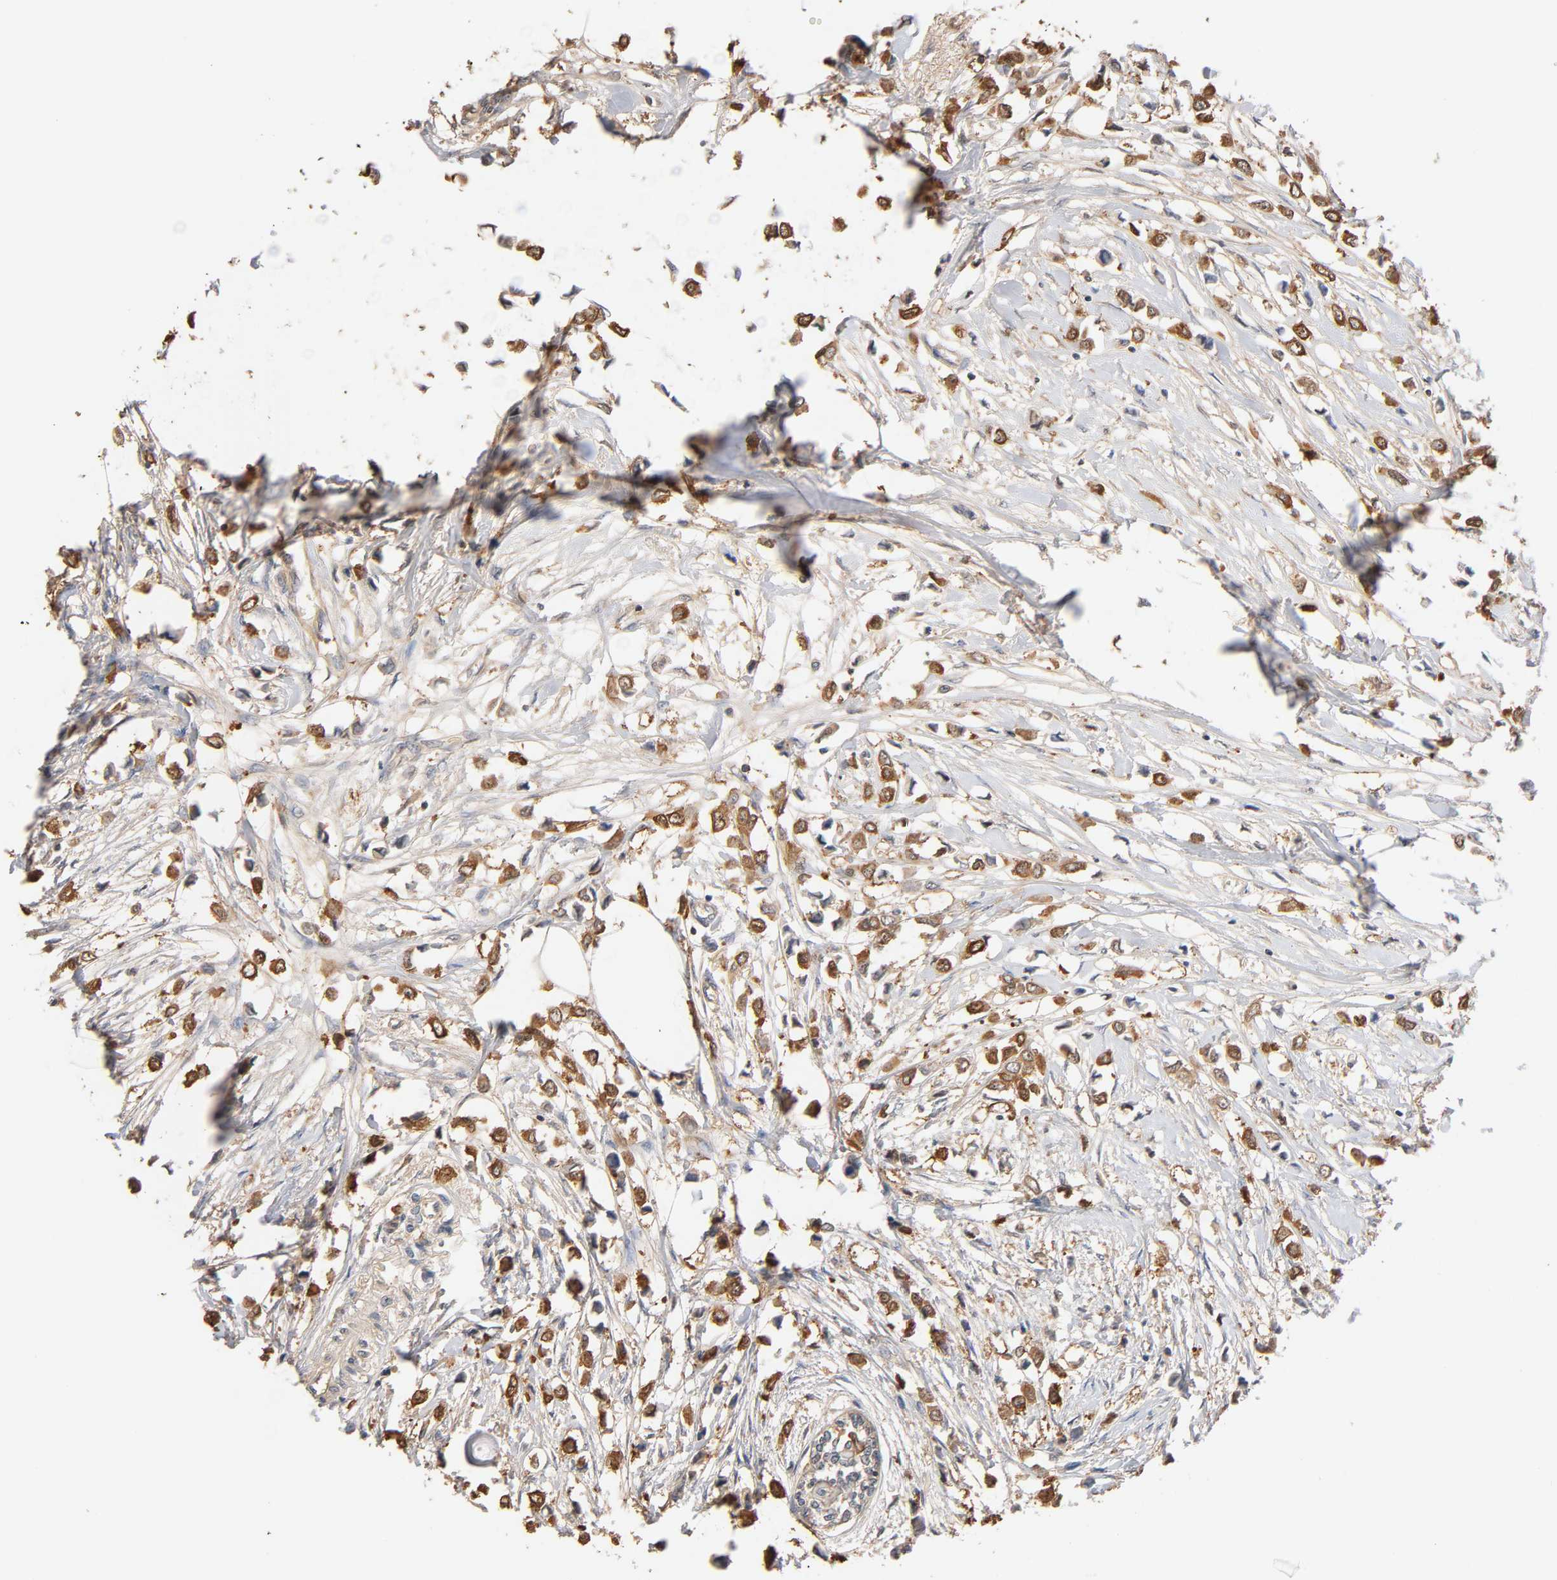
{"staining": {"intensity": "moderate", "quantity": ">75%", "location": "cytoplasmic/membranous"}, "tissue": "breast cancer", "cell_type": "Tumor cells", "image_type": "cancer", "snomed": [{"axis": "morphology", "description": "Lobular carcinoma"}, {"axis": "topography", "description": "Breast"}], "caption": "Brown immunohistochemical staining in breast cancer demonstrates moderate cytoplasmic/membranous staining in approximately >75% of tumor cells. (Brightfield microscopy of DAB IHC at high magnification).", "gene": "ALDOA", "patient": {"sex": "female", "age": 51}}